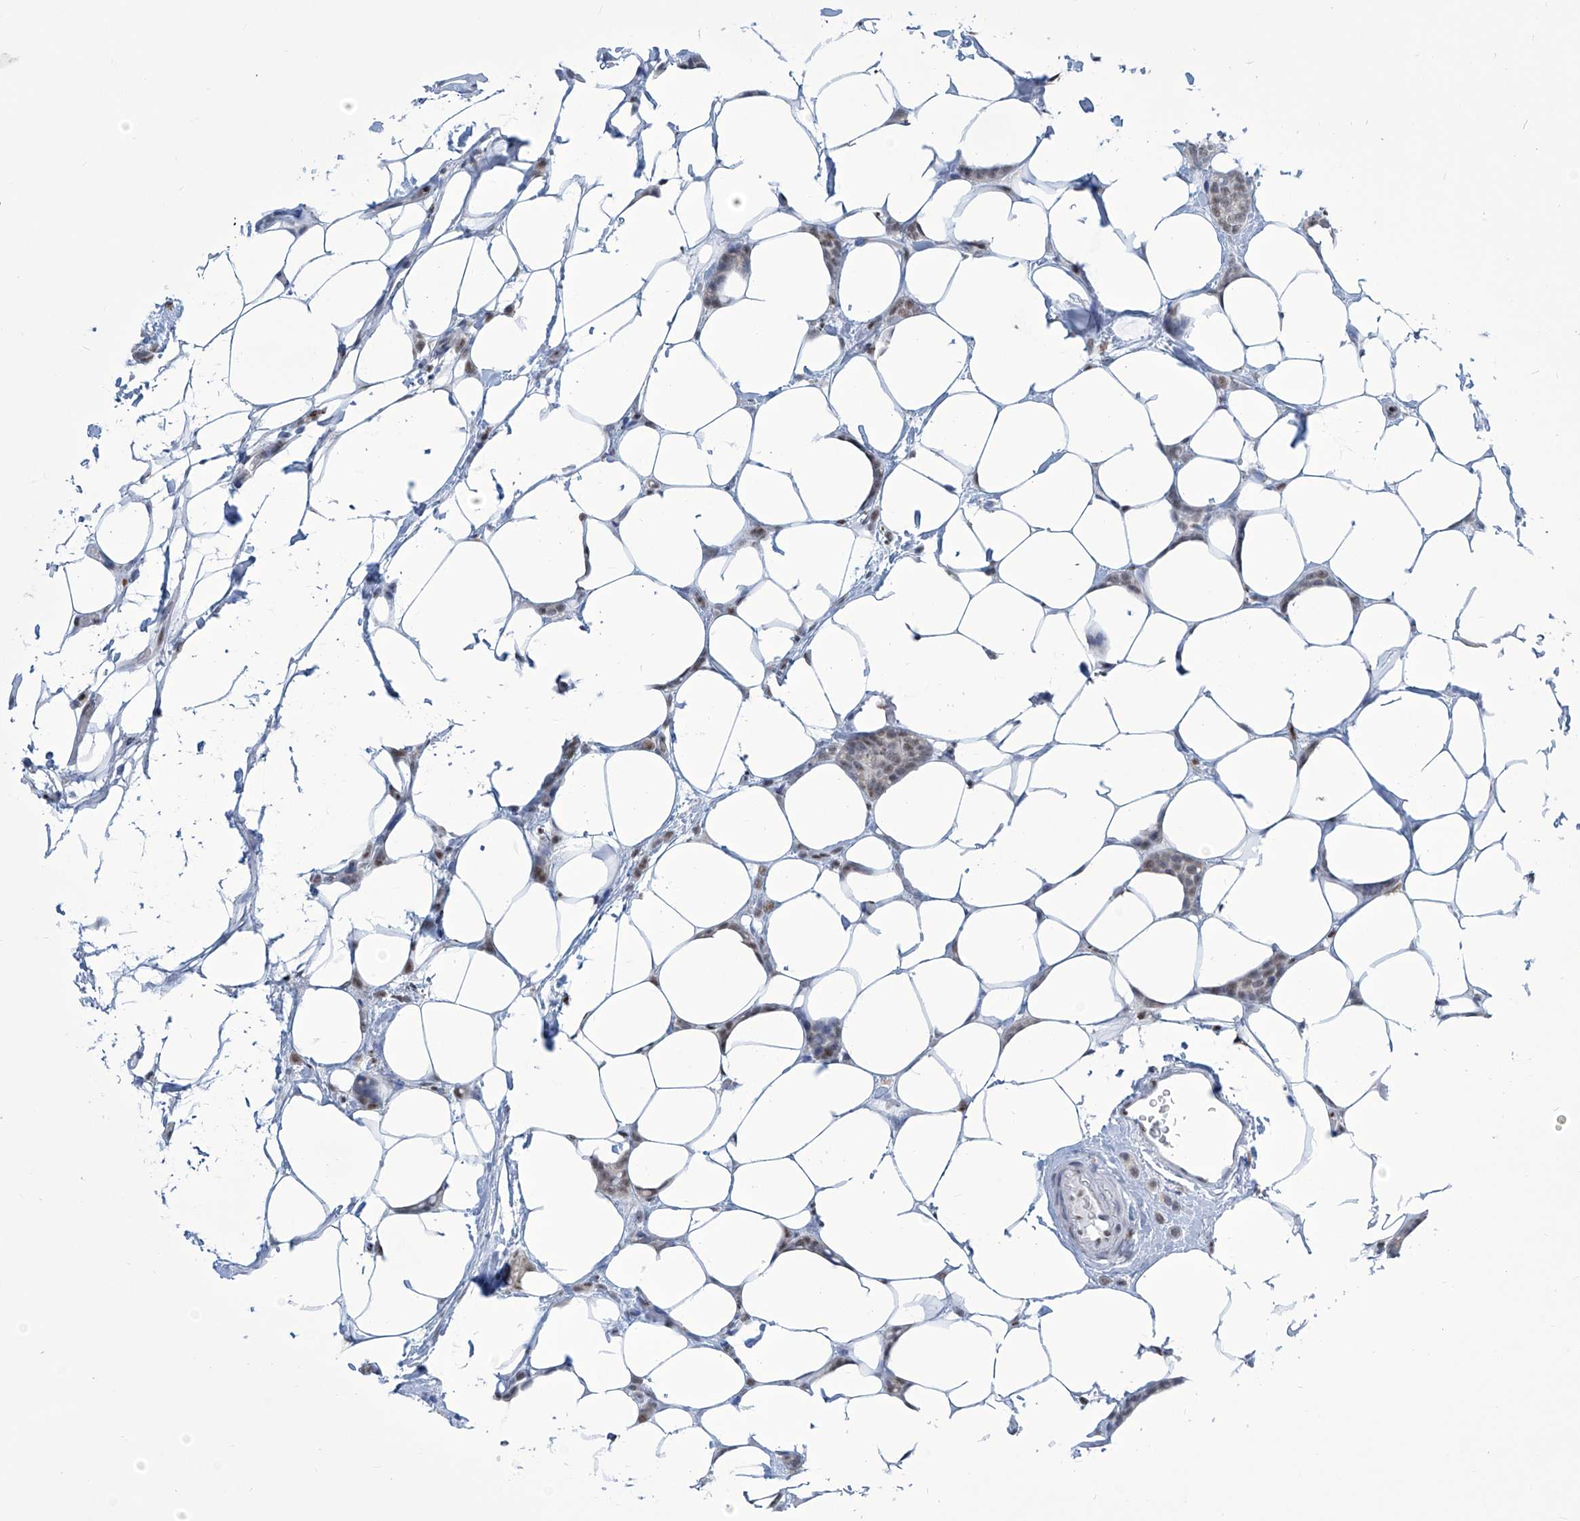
{"staining": {"intensity": "weak", "quantity": "25%-75%", "location": "nuclear"}, "tissue": "breast cancer", "cell_type": "Tumor cells", "image_type": "cancer", "snomed": [{"axis": "morphology", "description": "Lobular carcinoma"}, {"axis": "topography", "description": "Breast"}], "caption": "Immunohistochemical staining of breast cancer (lobular carcinoma) demonstrates low levels of weak nuclear protein staining in about 25%-75% of tumor cells.", "gene": "SREBF2", "patient": {"sex": "female", "age": 50}}